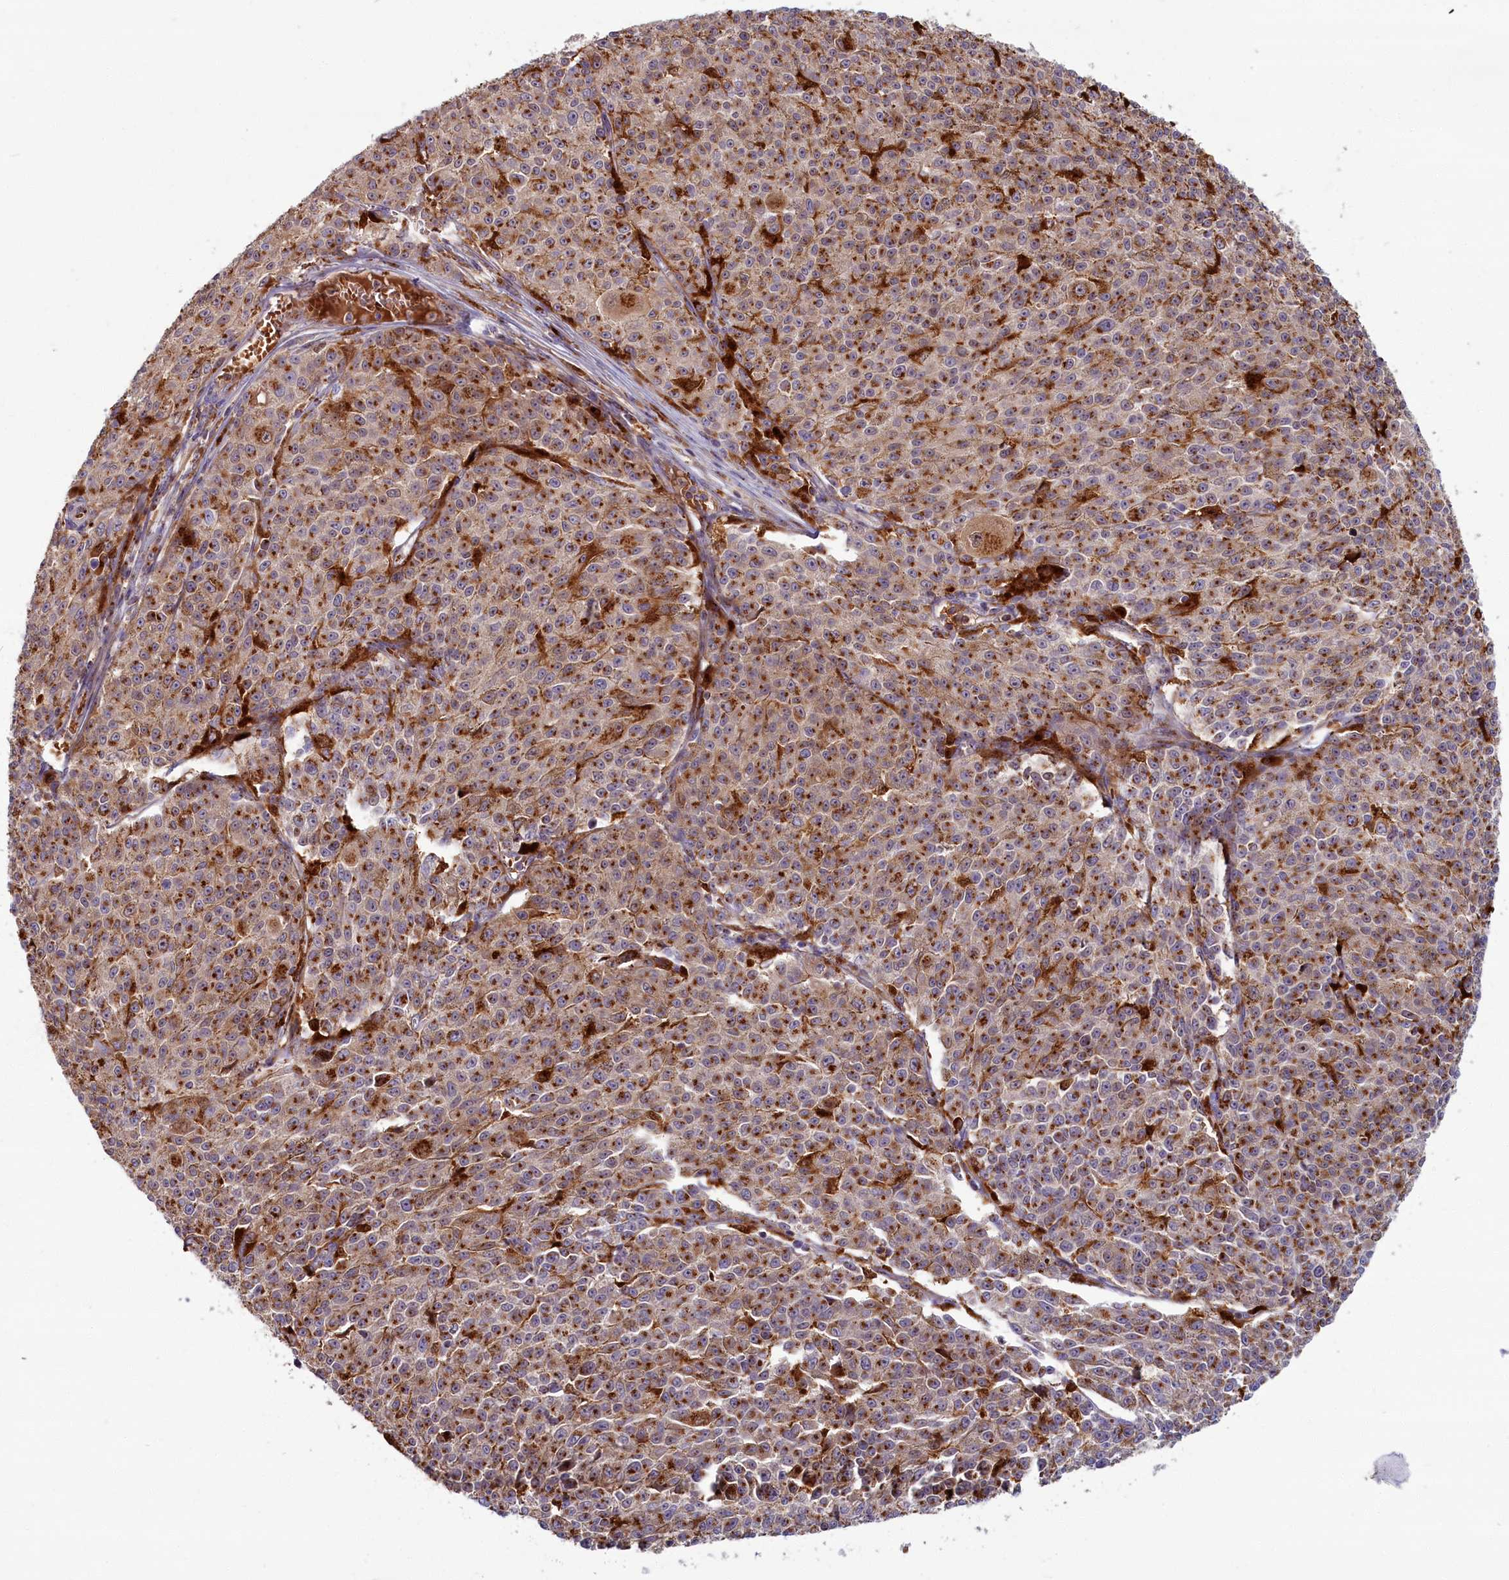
{"staining": {"intensity": "moderate", "quantity": ">75%", "location": "cytoplasmic/membranous"}, "tissue": "melanoma", "cell_type": "Tumor cells", "image_type": "cancer", "snomed": [{"axis": "morphology", "description": "Malignant melanoma, NOS"}, {"axis": "topography", "description": "Skin"}], "caption": "The photomicrograph displays a brown stain indicating the presence of a protein in the cytoplasmic/membranous of tumor cells in melanoma. (DAB IHC with brightfield microscopy, high magnification).", "gene": "BLVRB", "patient": {"sex": "female", "age": 52}}